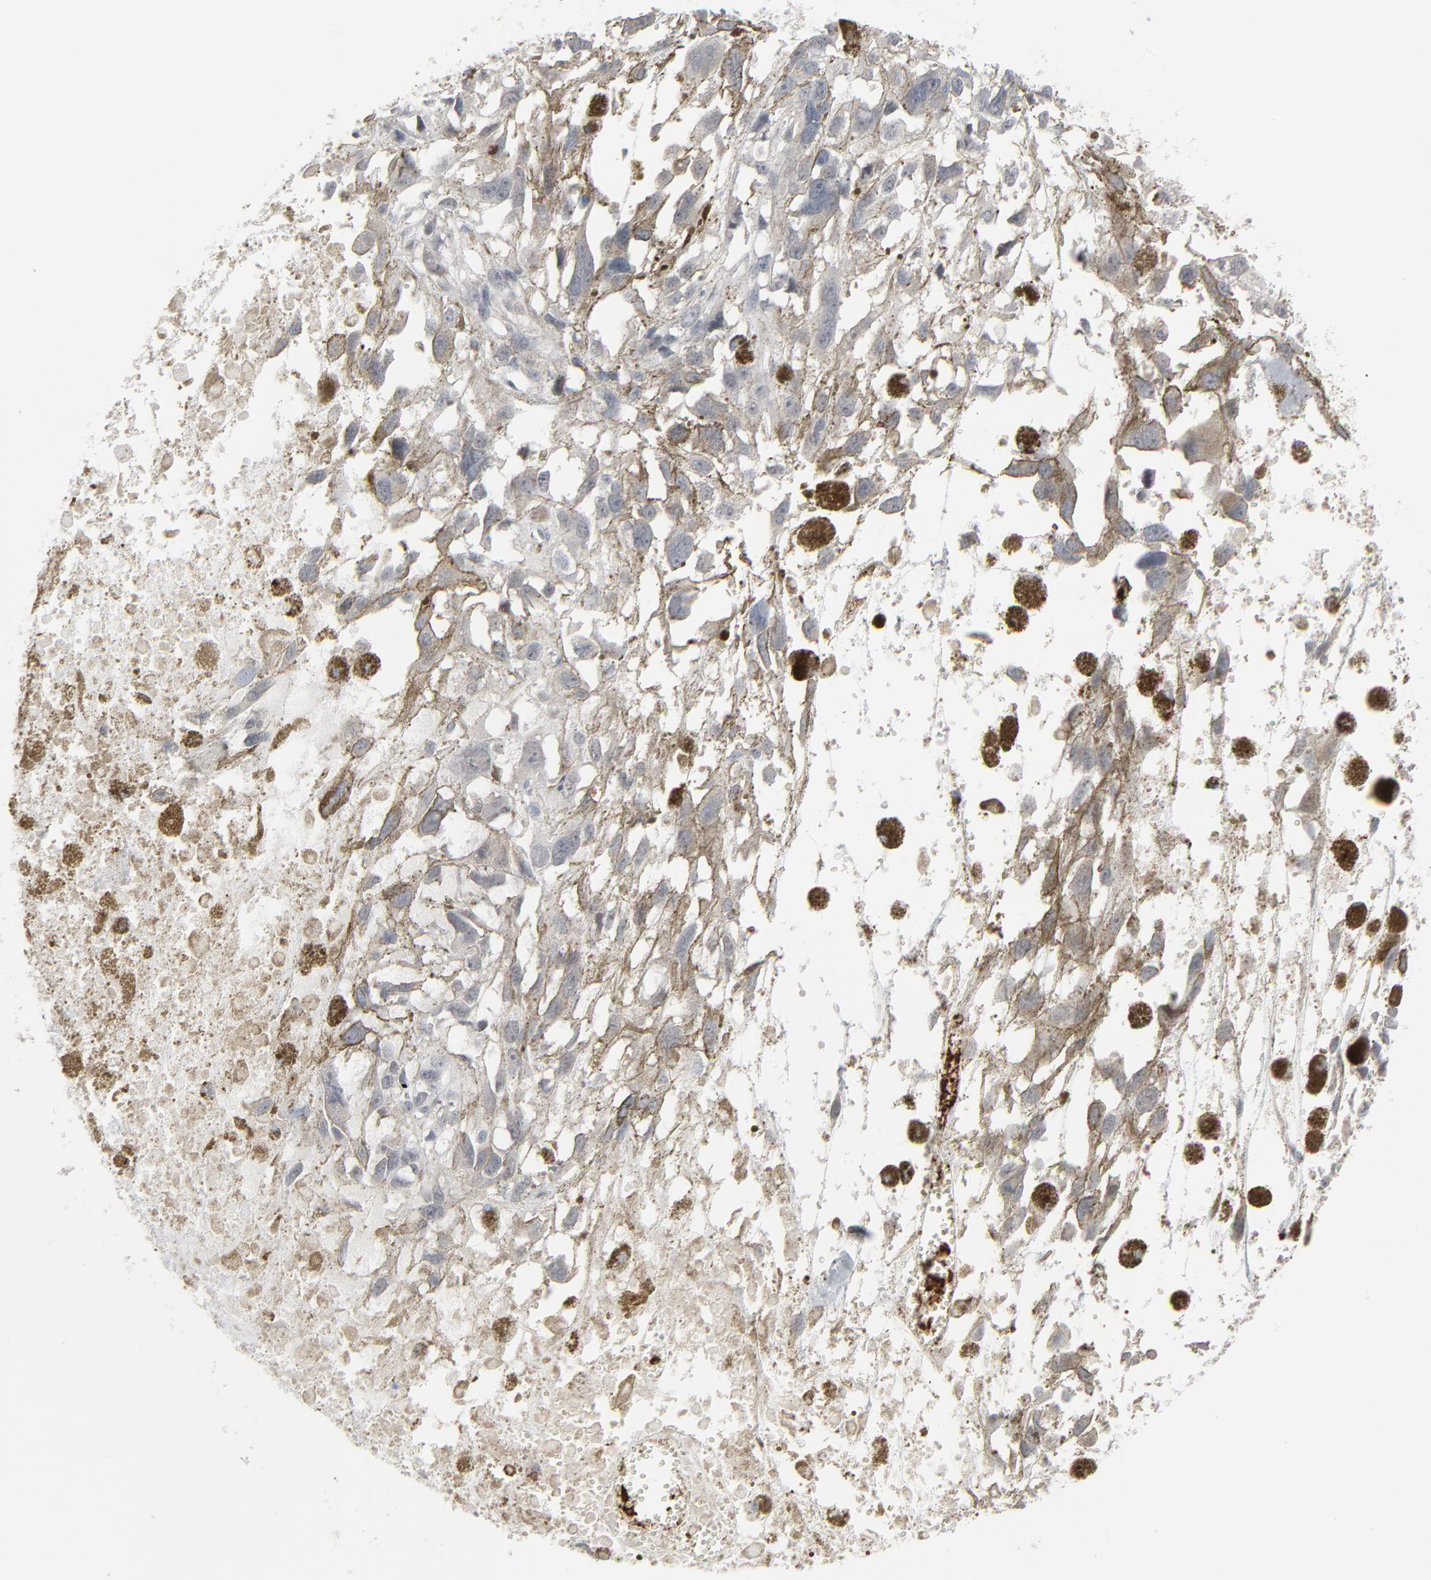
{"staining": {"intensity": "weak", "quantity": "<25%", "location": "cytoplasmic/membranous"}, "tissue": "melanoma", "cell_type": "Tumor cells", "image_type": "cancer", "snomed": [{"axis": "morphology", "description": "Malignant melanoma, Metastatic site"}, {"axis": "topography", "description": "Lymph node"}], "caption": "Malignant melanoma (metastatic site) was stained to show a protein in brown. There is no significant positivity in tumor cells.", "gene": "NEUROD1", "patient": {"sex": "male", "age": 59}}